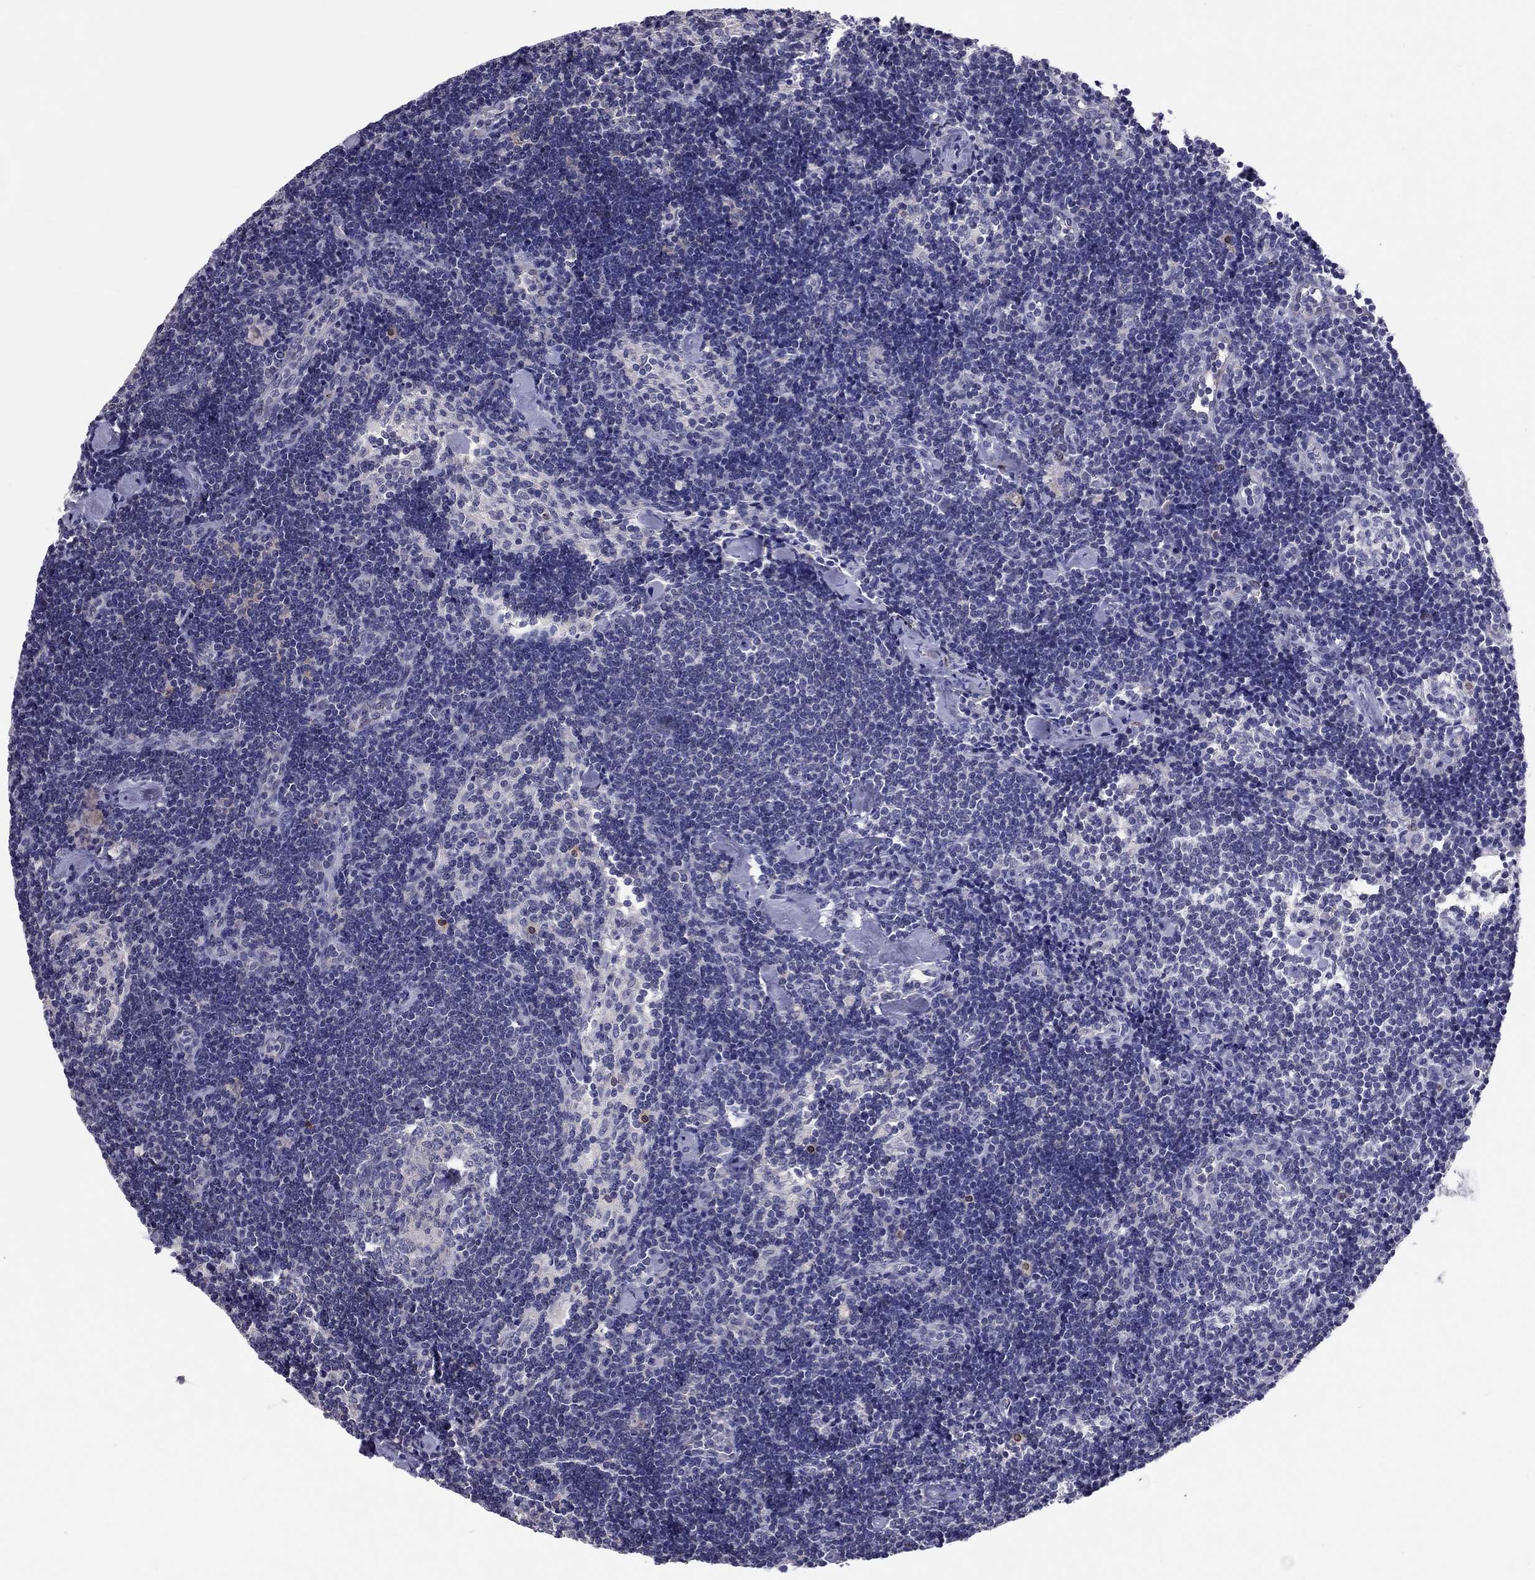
{"staining": {"intensity": "negative", "quantity": "none", "location": "none"}, "tissue": "lymph node", "cell_type": "Germinal center cells", "image_type": "normal", "snomed": [{"axis": "morphology", "description": "Normal tissue, NOS"}, {"axis": "topography", "description": "Lymph node"}], "caption": "A micrograph of lymph node stained for a protein shows no brown staining in germinal center cells.", "gene": "ADORA2A", "patient": {"sex": "female", "age": 42}}